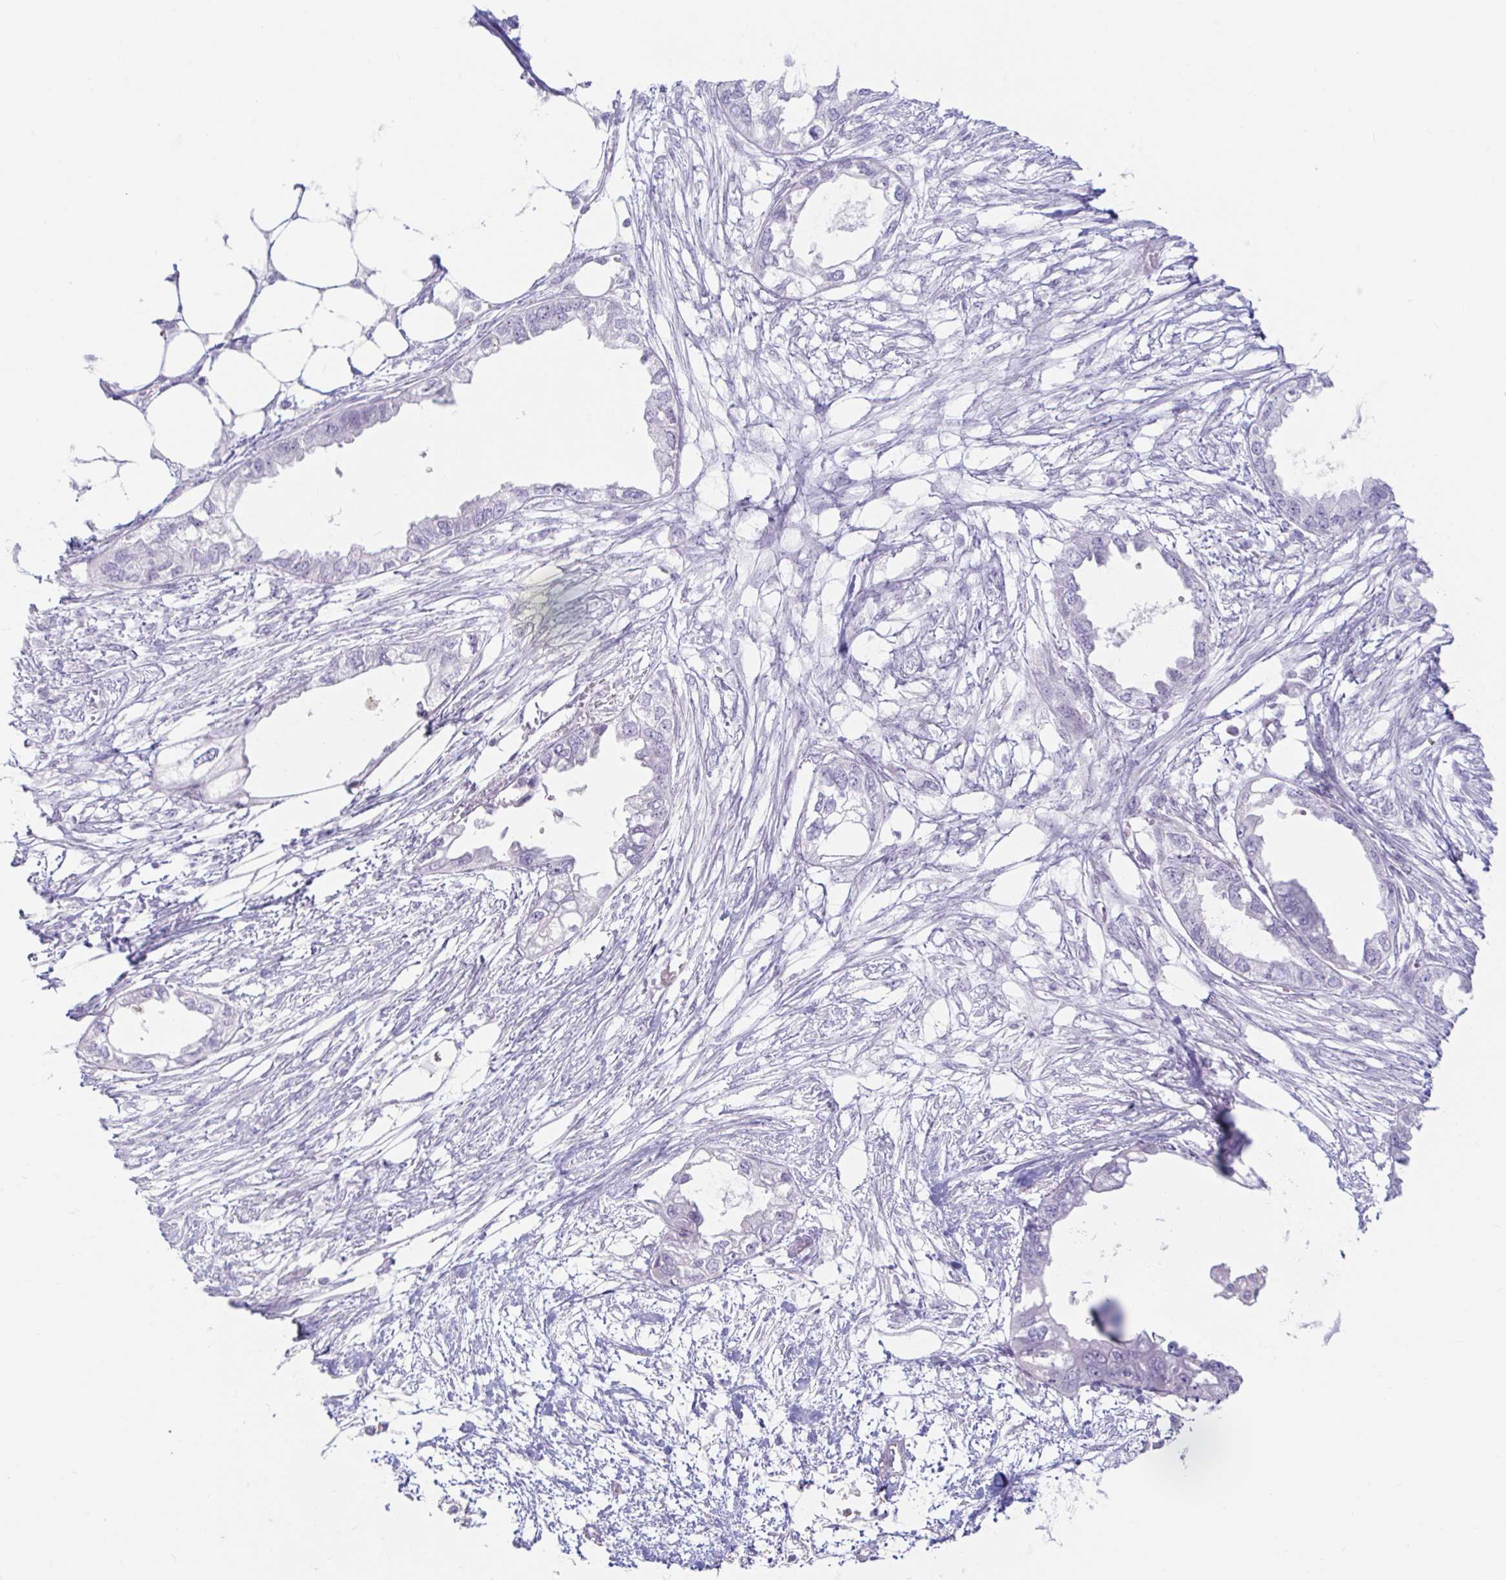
{"staining": {"intensity": "negative", "quantity": "none", "location": "none"}, "tissue": "endometrial cancer", "cell_type": "Tumor cells", "image_type": "cancer", "snomed": [{"axis": "morphology", "description": "Adenocarcinoma, NOS"}, {"axis": "morphology", "description": "Adenocarcinoma, metastatic, NOS"}, {"axis": "topography", "description": "Adipose tissue"}, {"axis": "topography", "description": "Endometrium"}], "caption": "The histopathology image displays no staining of tumor cells in endometrial metastatic adenocarcinoma.", "gene": "ERICH6", "patient": {"sex": "female", "age": 67}}